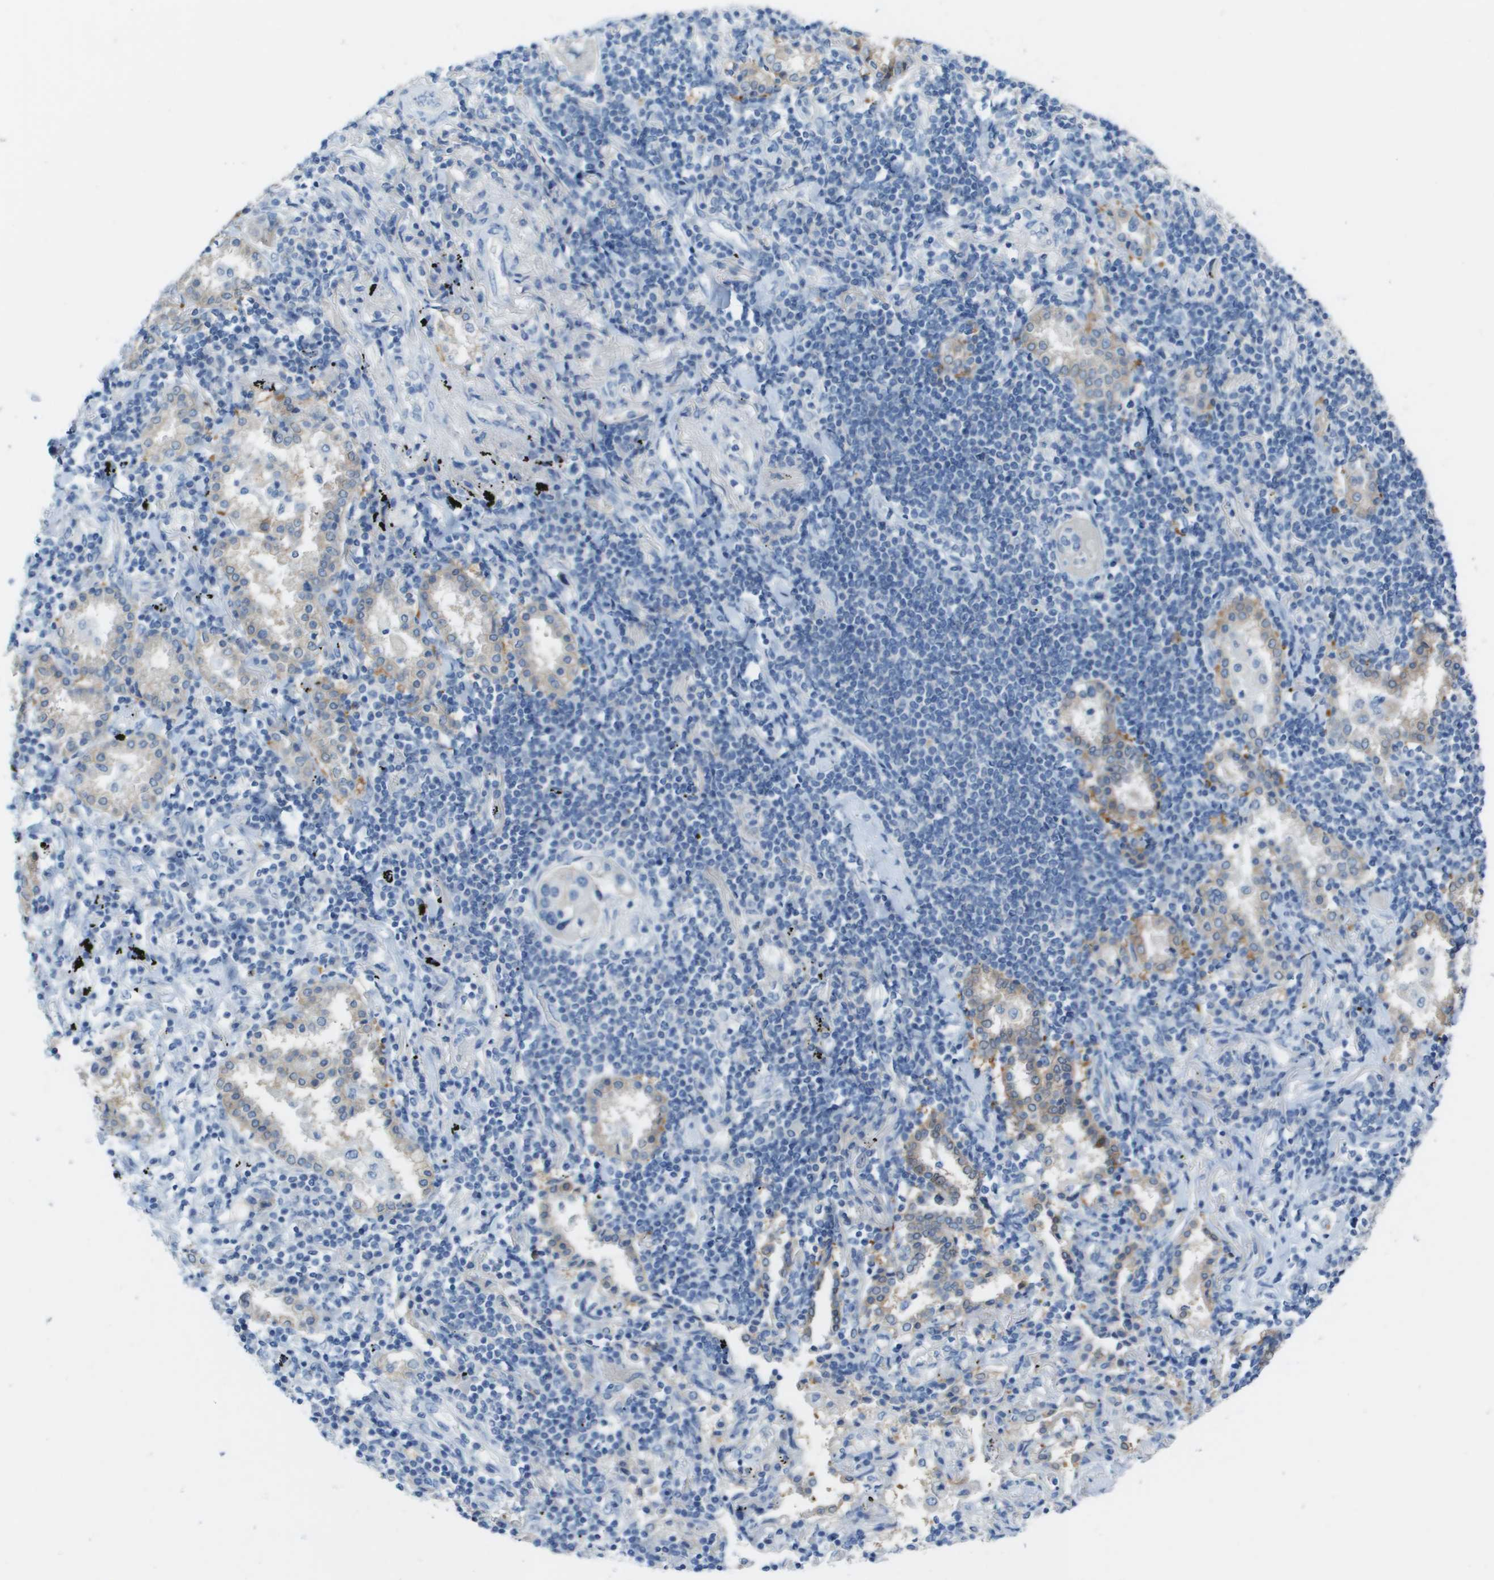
{"staining": {"intensity": "weak", "quantity": "<25%", "location": "cytoplasmic/membranous"}, "tissue": "lung cancer", "cell_type": "Tumor cells", "image_type": "cancer", "snomed": [{"axis": "morphology", "description": "Adenocarcinoma, NOS"}, {"axis": "topography", "description": "Lung"}], "caption": "Immunohistochemistry (IHC) histopathology image of human lung adenocarcinoma stained for a protein (brown), which demonstrates no staining in tumor cells.", "gene": "CD46", "patient": {"sex": "female", "age": 65}}